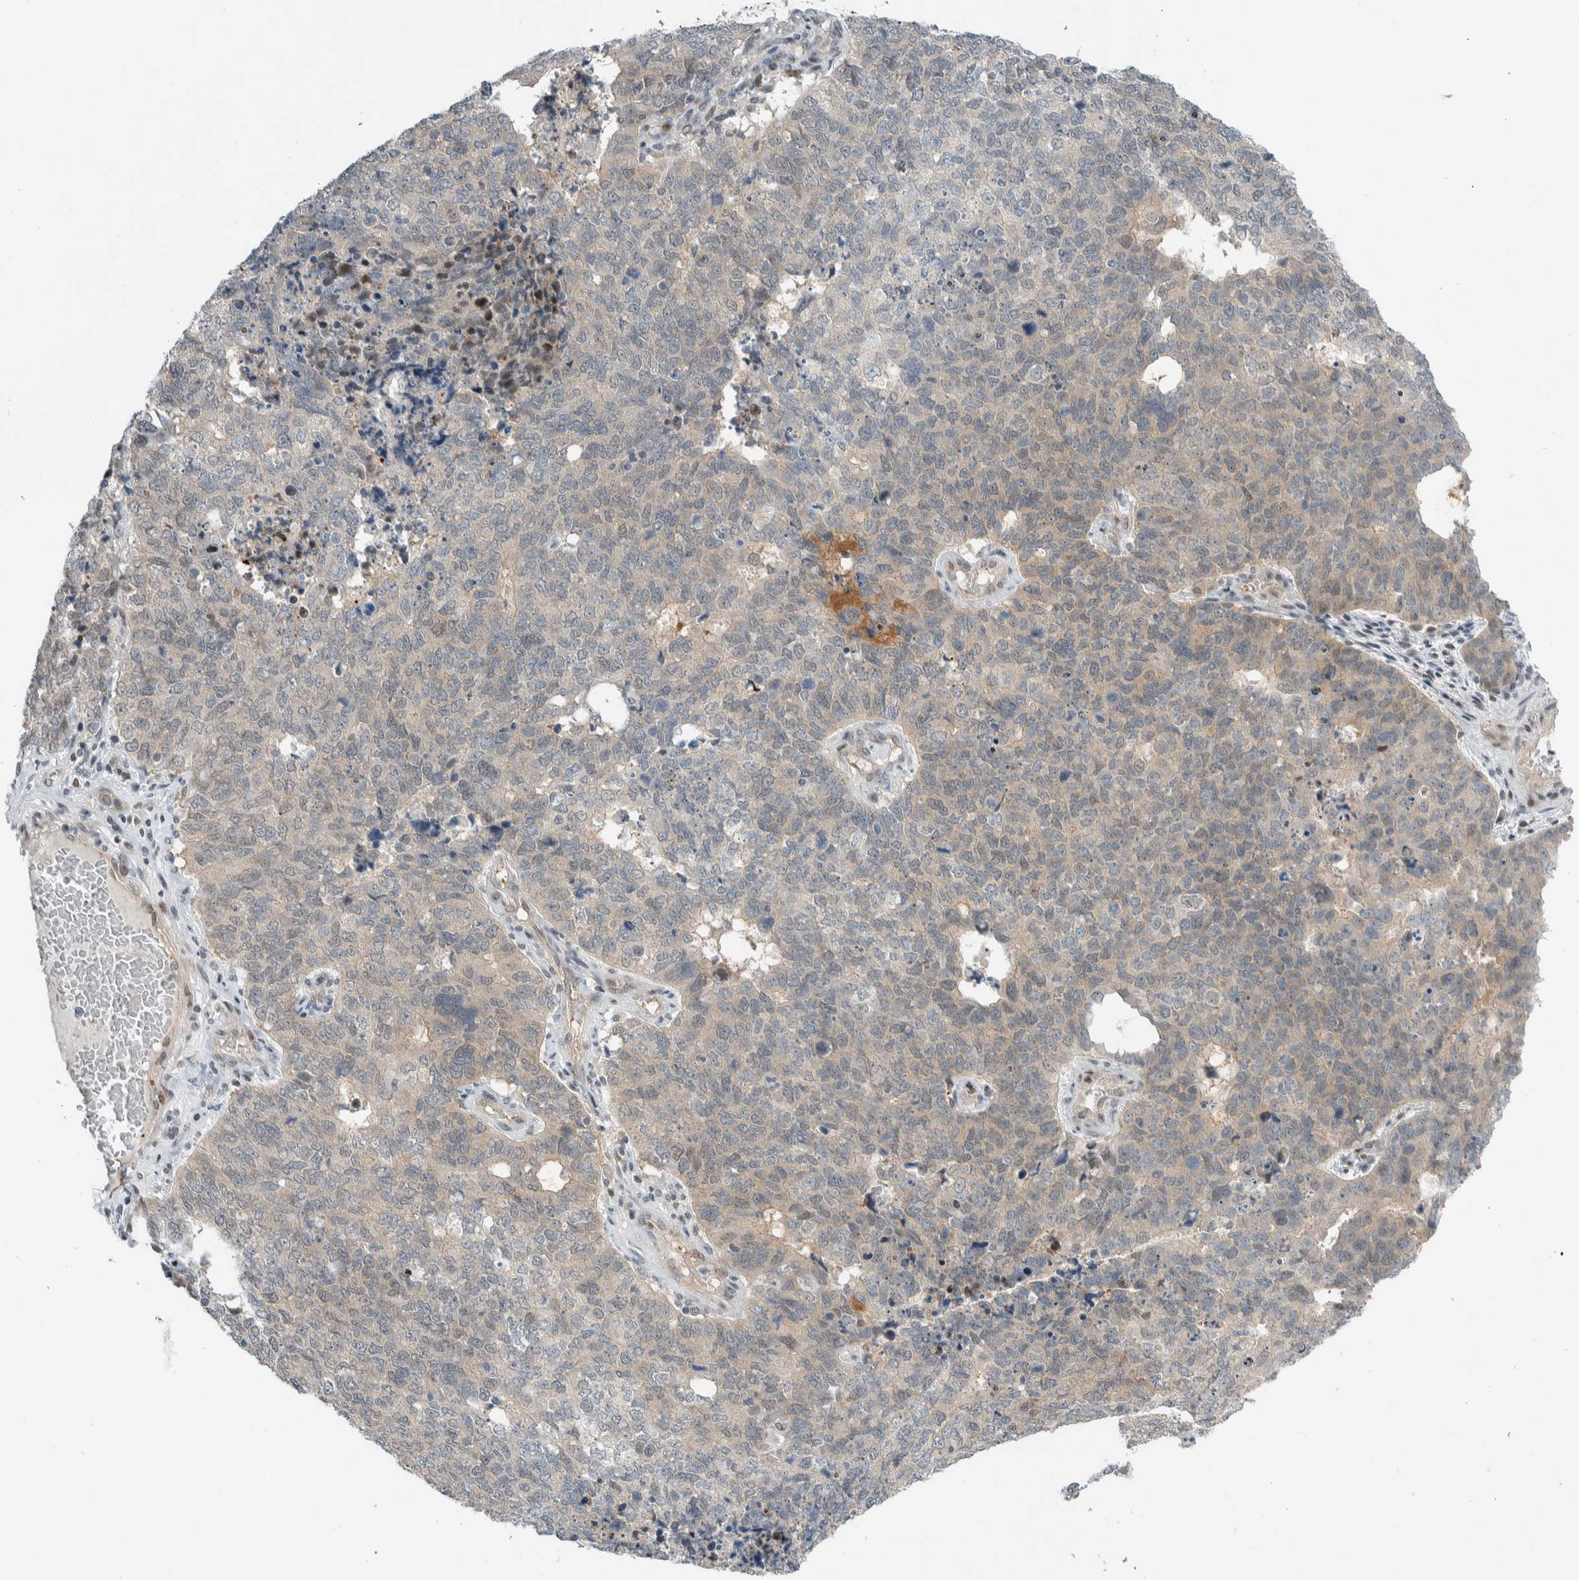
{"staining": {"intensity": "weak", "quantity": "<25%", "location": "cytoplasmic/membranous"}, "tissue": "cervical cancer", "cell_type": "Tumor cells", "image_type": "cancer", "snomed": [{"axis": "morphology", "description": "Squamous cell carcinoma, NOS"}, {"axis": "topography", "description": "Cervix"}], "caption": "This is a micrograph of immunohistochemistry staining of squamous cell carcinoma (cervical), which shows no positivity in tumor cells.", "gene": "NCR3LG1", "patient": {"sex": "female", "age": 63}}